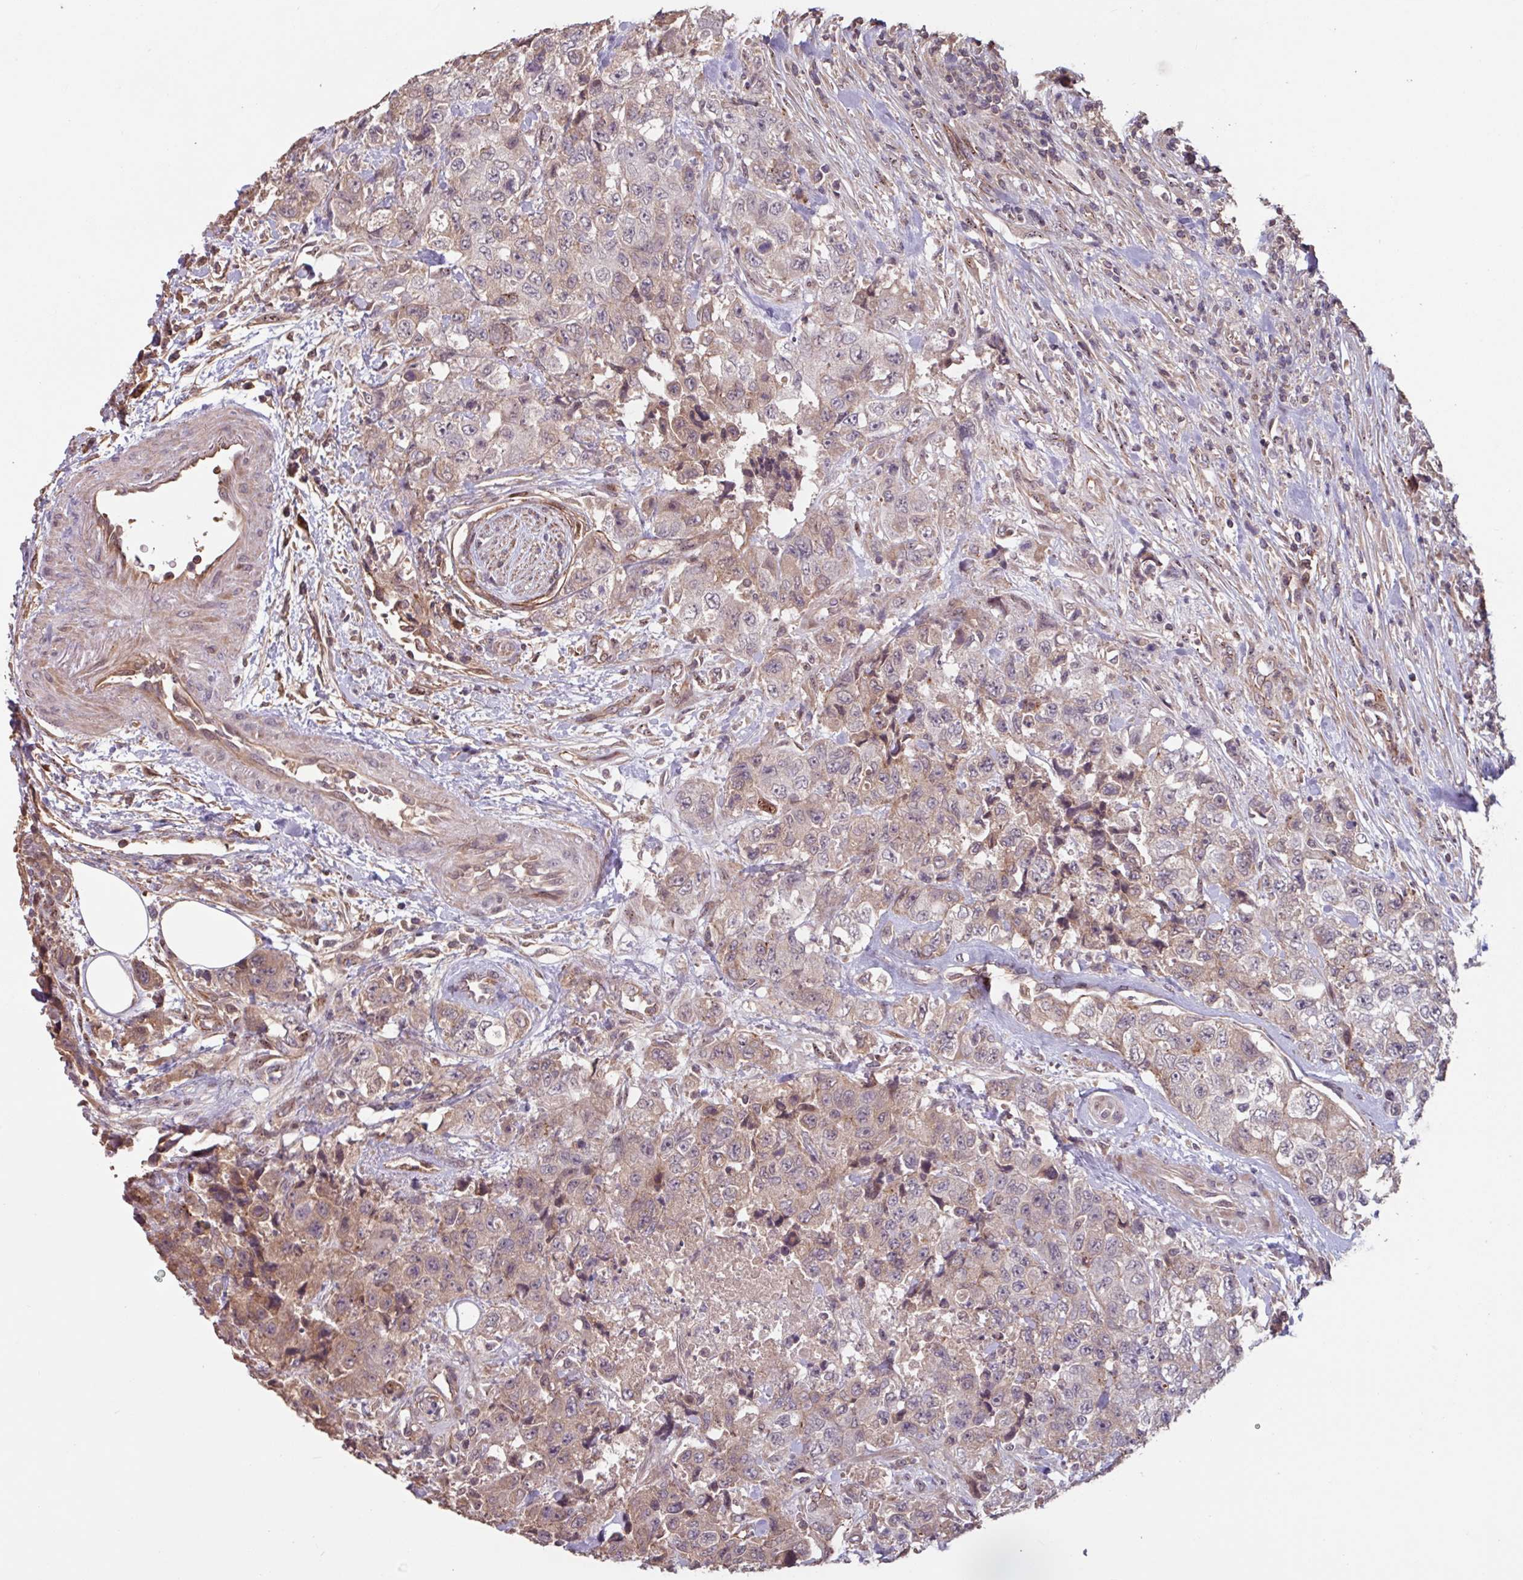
{"staining": {"intensity": "weak", "quantity": "25%-75%", "location": "cytoplasmic/membranous"}, "tissue": "urothelial cancer", "cell_type": "Tumor cells", "image_type": "cancer", "snomed": [{"axis": "morphology", "description": "Urothelial carcinoma, High grade"}, {"axis": "topography", "description": "Urinary bladder"}], "caption": "Urothelial cancer was stained to show a protein in brown. There is low levels of weak cytoplasmic/membranous positivity in about 25%-75% of tumor cells.", "gene": "TMEM88", "patient": {"sex": "female", "age": 78}}